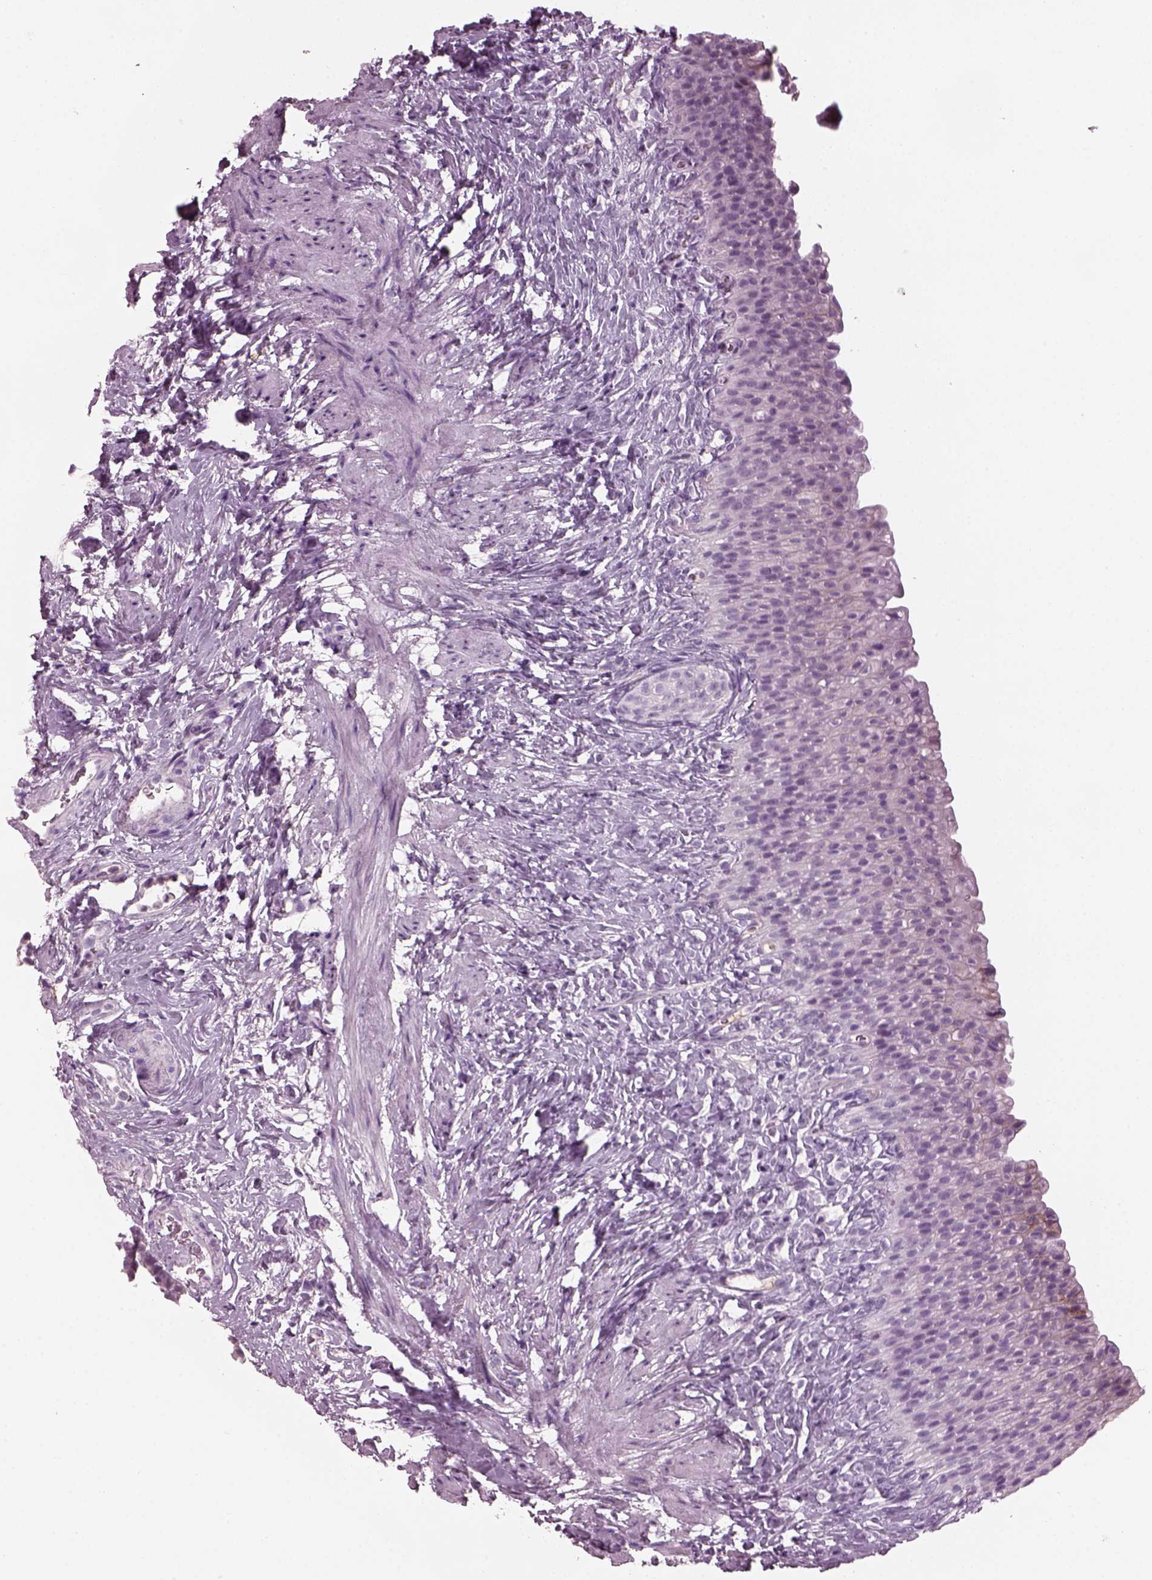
{"staining": {"intensity": "negative", "quantity": "none", "location": "none"}, "tissue": "urinary bladder", "cell_type": "Urothelial cells", "image_type": "normal", "snomed": [{"axis": "morphology", "description": "Normal tissue, NOS"}, {"axis": "topography", "description": "Urinary bladder"}], "caption": "Immunohistochemical staining of unremarkable urinary bladder reveals no significant expression in urothelial cells. (DAB (3,3'-diaminobenzidine) immunohistochemistry (IHC), high magnification).", "gene": "DPYSL5", "patient": {"sex": "male", "age": 76}}